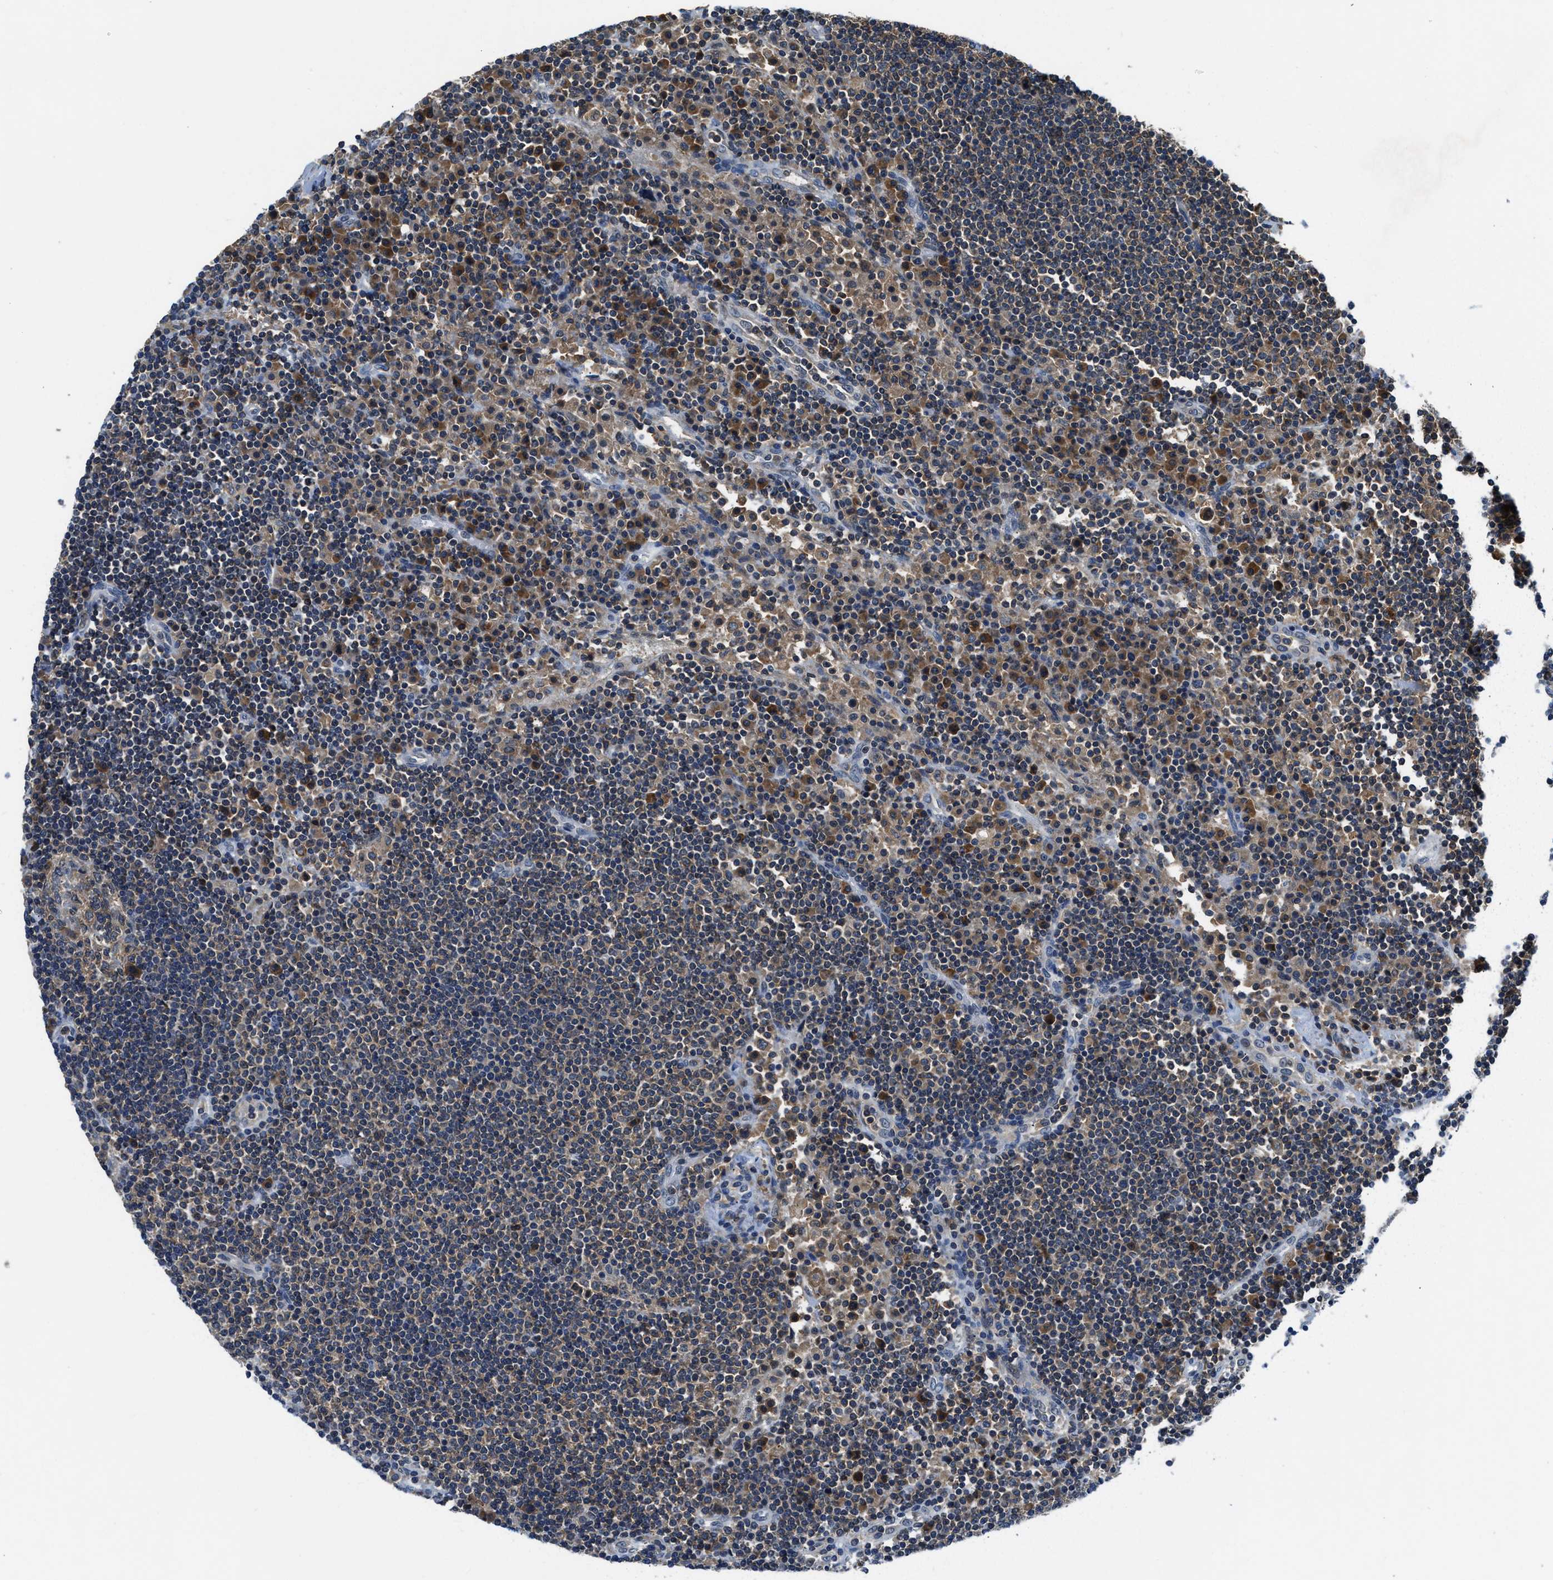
{"staining": {"intensity": "moderate", "quantity": ">75%", "location": "cytoplasmic/membranous"}, "tissue": "lymph node", "cell_type": "Germinal center cells", "image_type": "normal", "snomed": [{"axis": "morphology", "description": "Normal tissue, NOS"}, {"axis": "topography", "description": "Lymph node"}], "caption": "This image exhibits immunohistochemistry staining of normal lymph node, with medium moderate cytoplasmic/membranous expression in approximately >75% of germinal center cells.", "gene": "PAFAH2", "patient": {"sex": "female", "age": 53}}